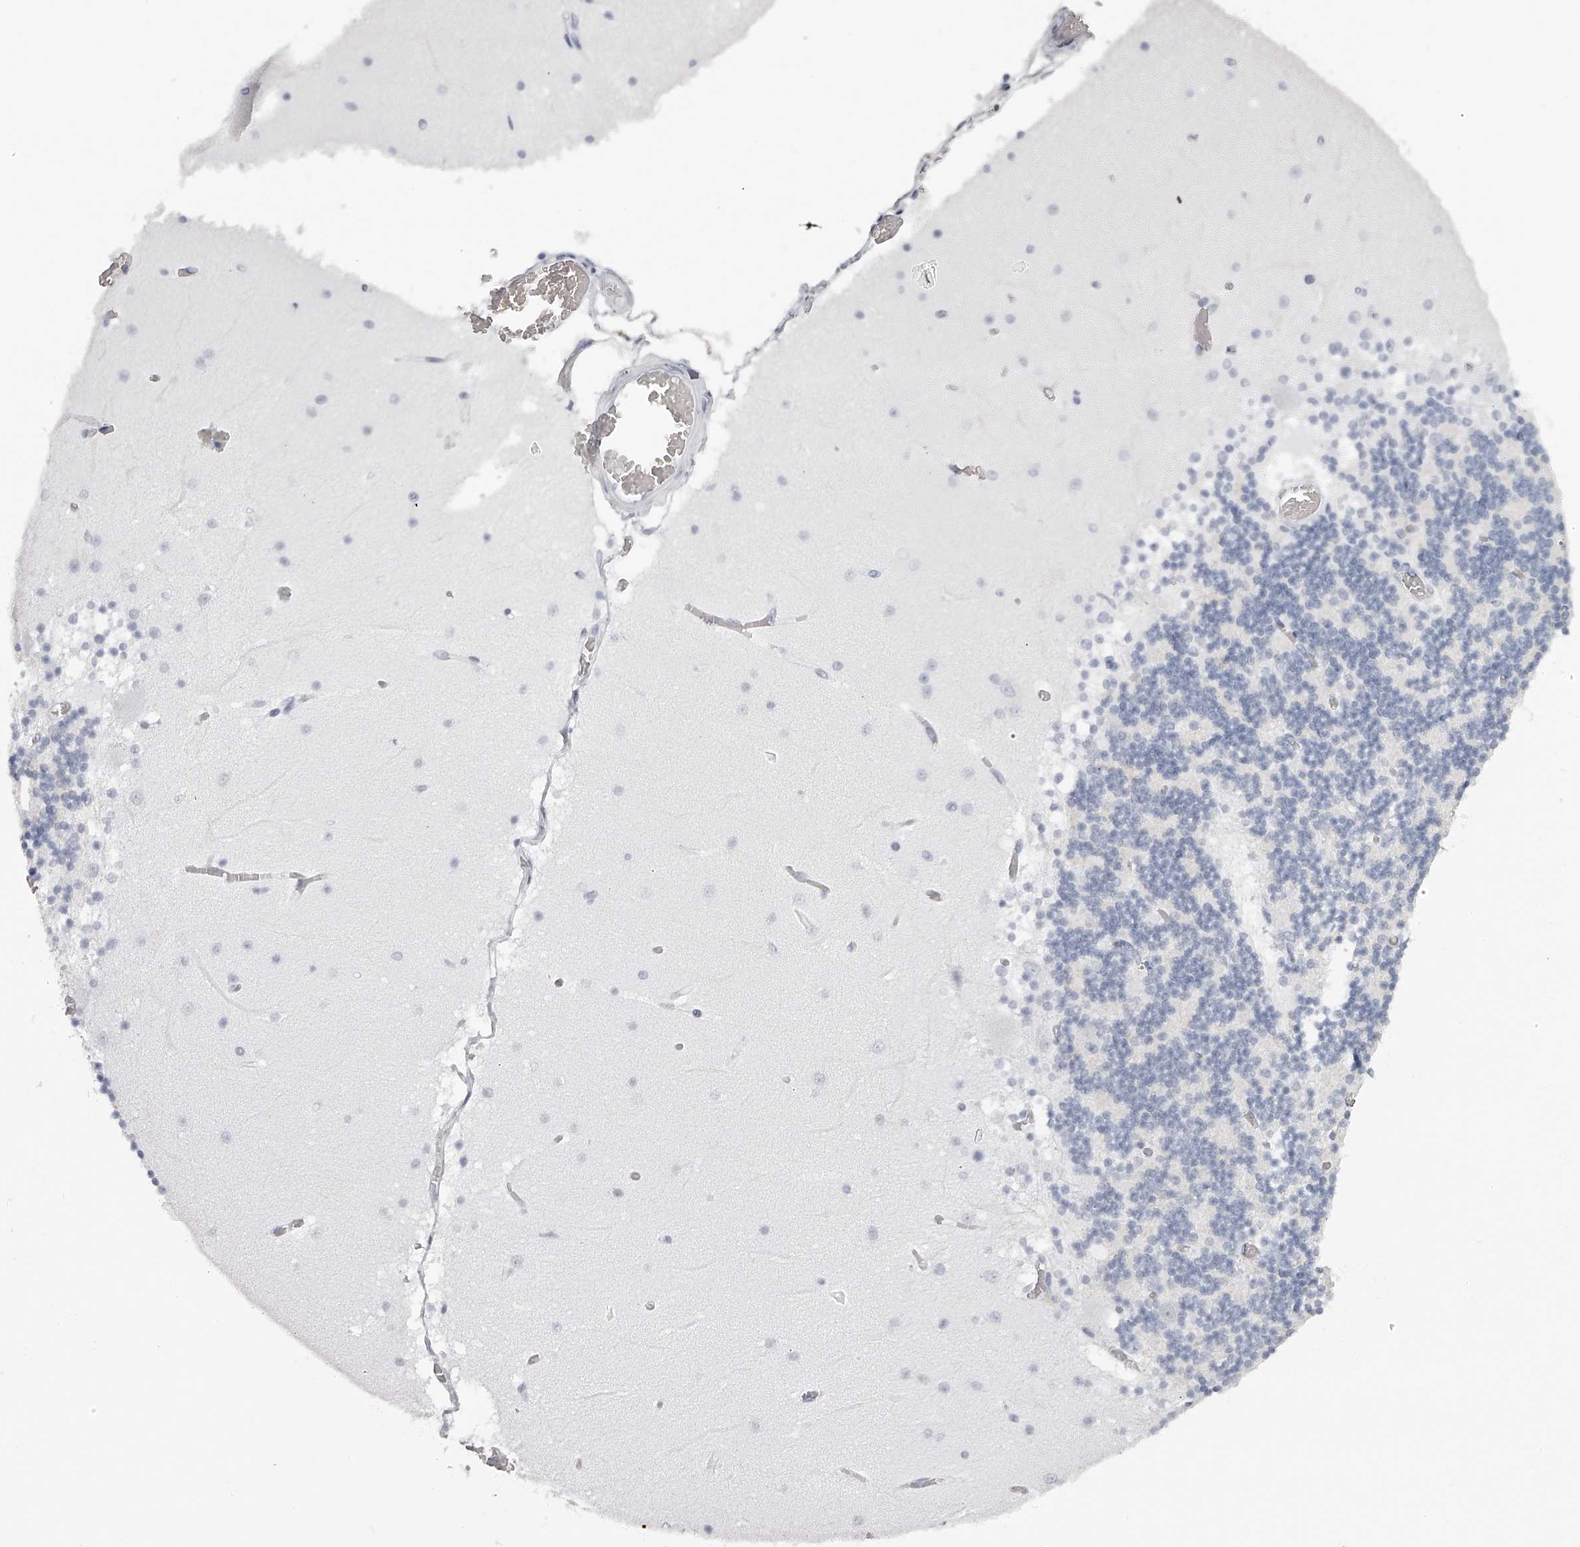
{"staining": {"intensity": "negative", "quantity": "none", "location": "none"}, "tissue": "cerebellum", "cell_type": "Cells in granular layer", "image_type": "normal", "snomed": [{"axis": "morphology", "description": "Normal tissue, NOS"}, {"axis": "topography", "description": "Cerebellum"}], "caption": "Immunohistochemical staining of benign cerebellum shows no significant positivity in cells in granular layer.", "gene": "SEC11C", "patient": {"sex": "female", "age": 28}}